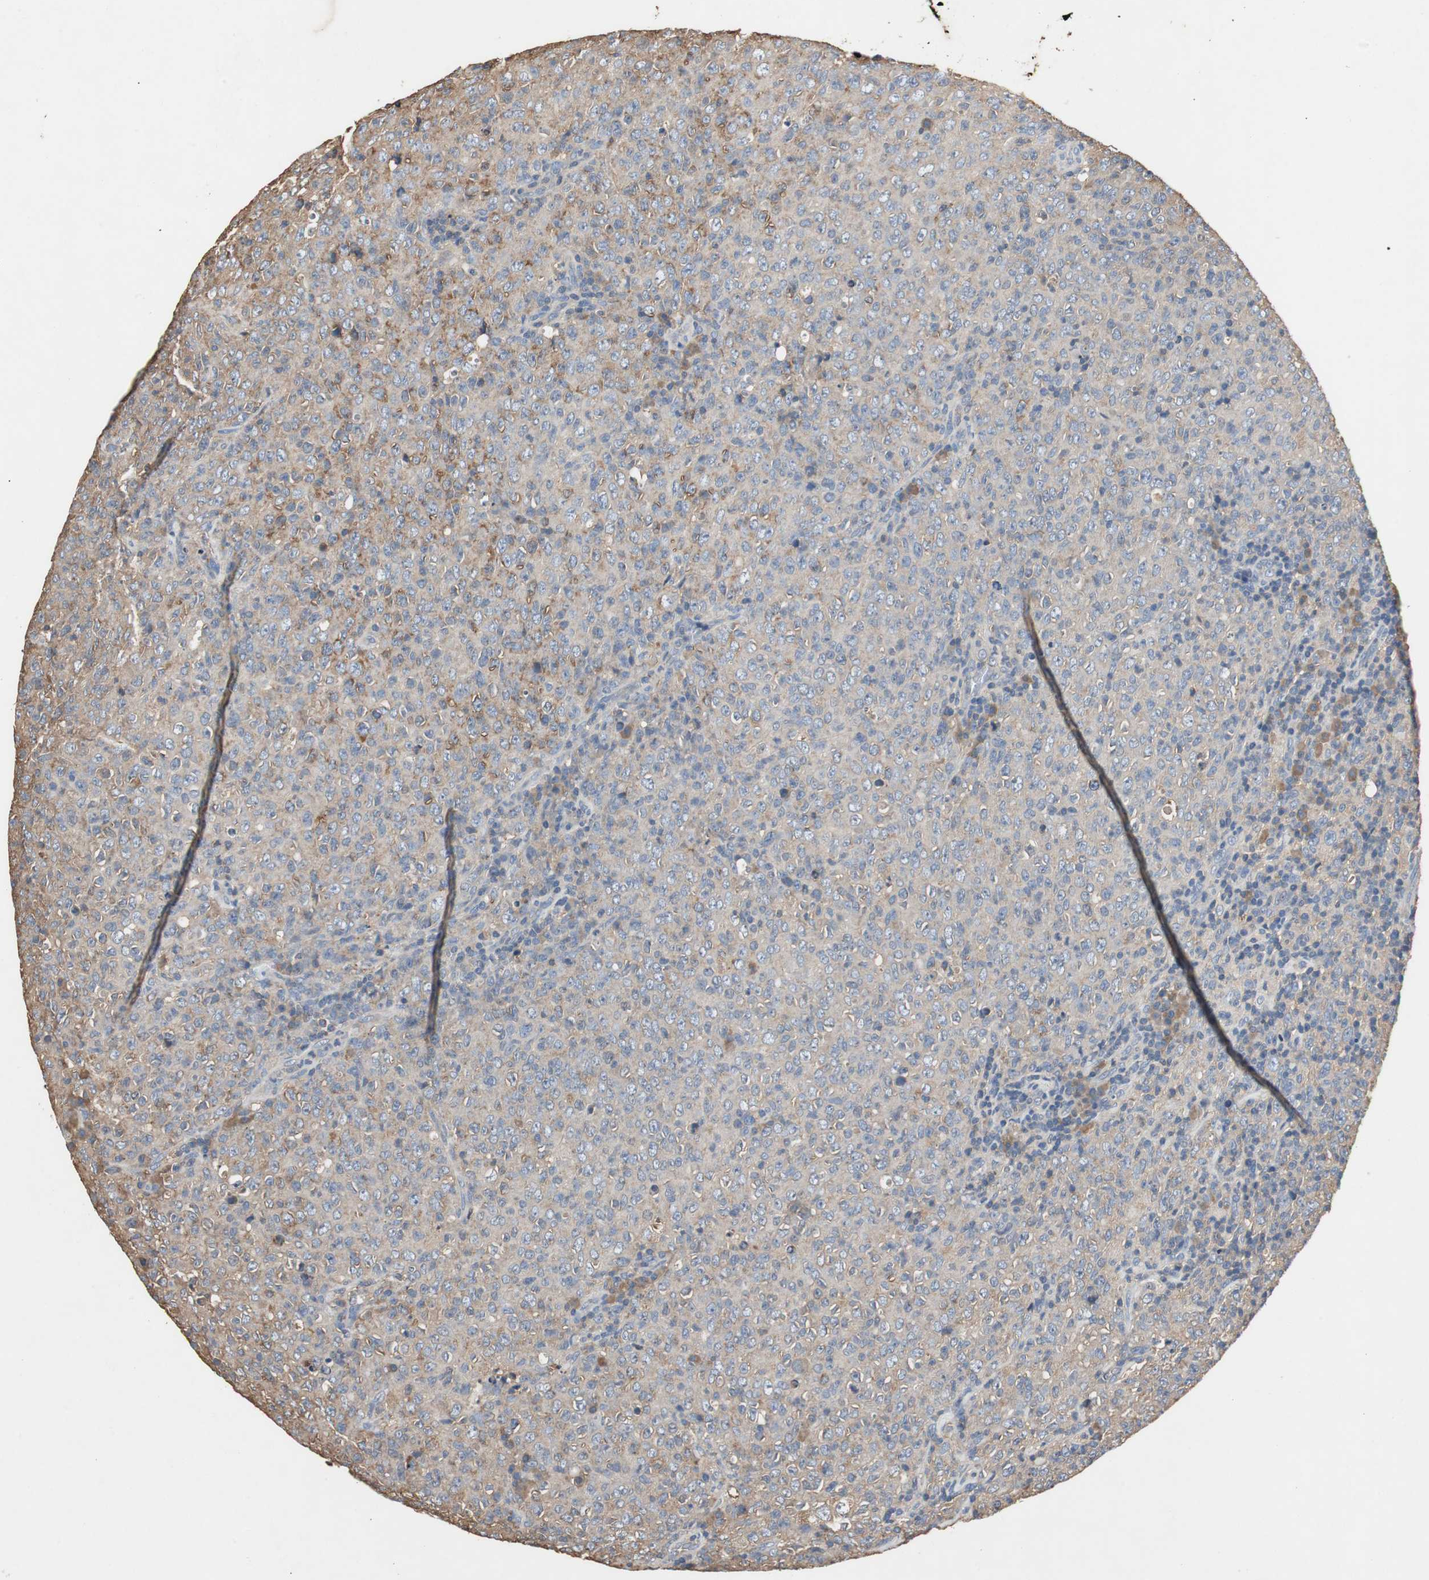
{"staining": {"intensity": "moderate", "quantity": "<25%", "location": "cytoplasmic/membranous"}, "tissue": "lymphoma", "cell_type": "Tumor cells", "image_type": "cancer", "snomed": [{"axis": "morphology", "description": "Malignant lymphoma, non-Hodgkin's type, High grade"}, {"axis": "topography", "description": "Tonsil"}], "caption": "Lymphoma was stained to show a protein in brown. There is low levels of moderate cytoplasmic/membranous expression in approximately <25% of tumor cells. (Stains: DAB (3,3'-diaminobenzidine) in brown, nuclei in blue, Microscopy: brightfield microscopy at high magnification).", "gene": "TNFRSF14", "patient": {"sex": "female", "age": 36}}